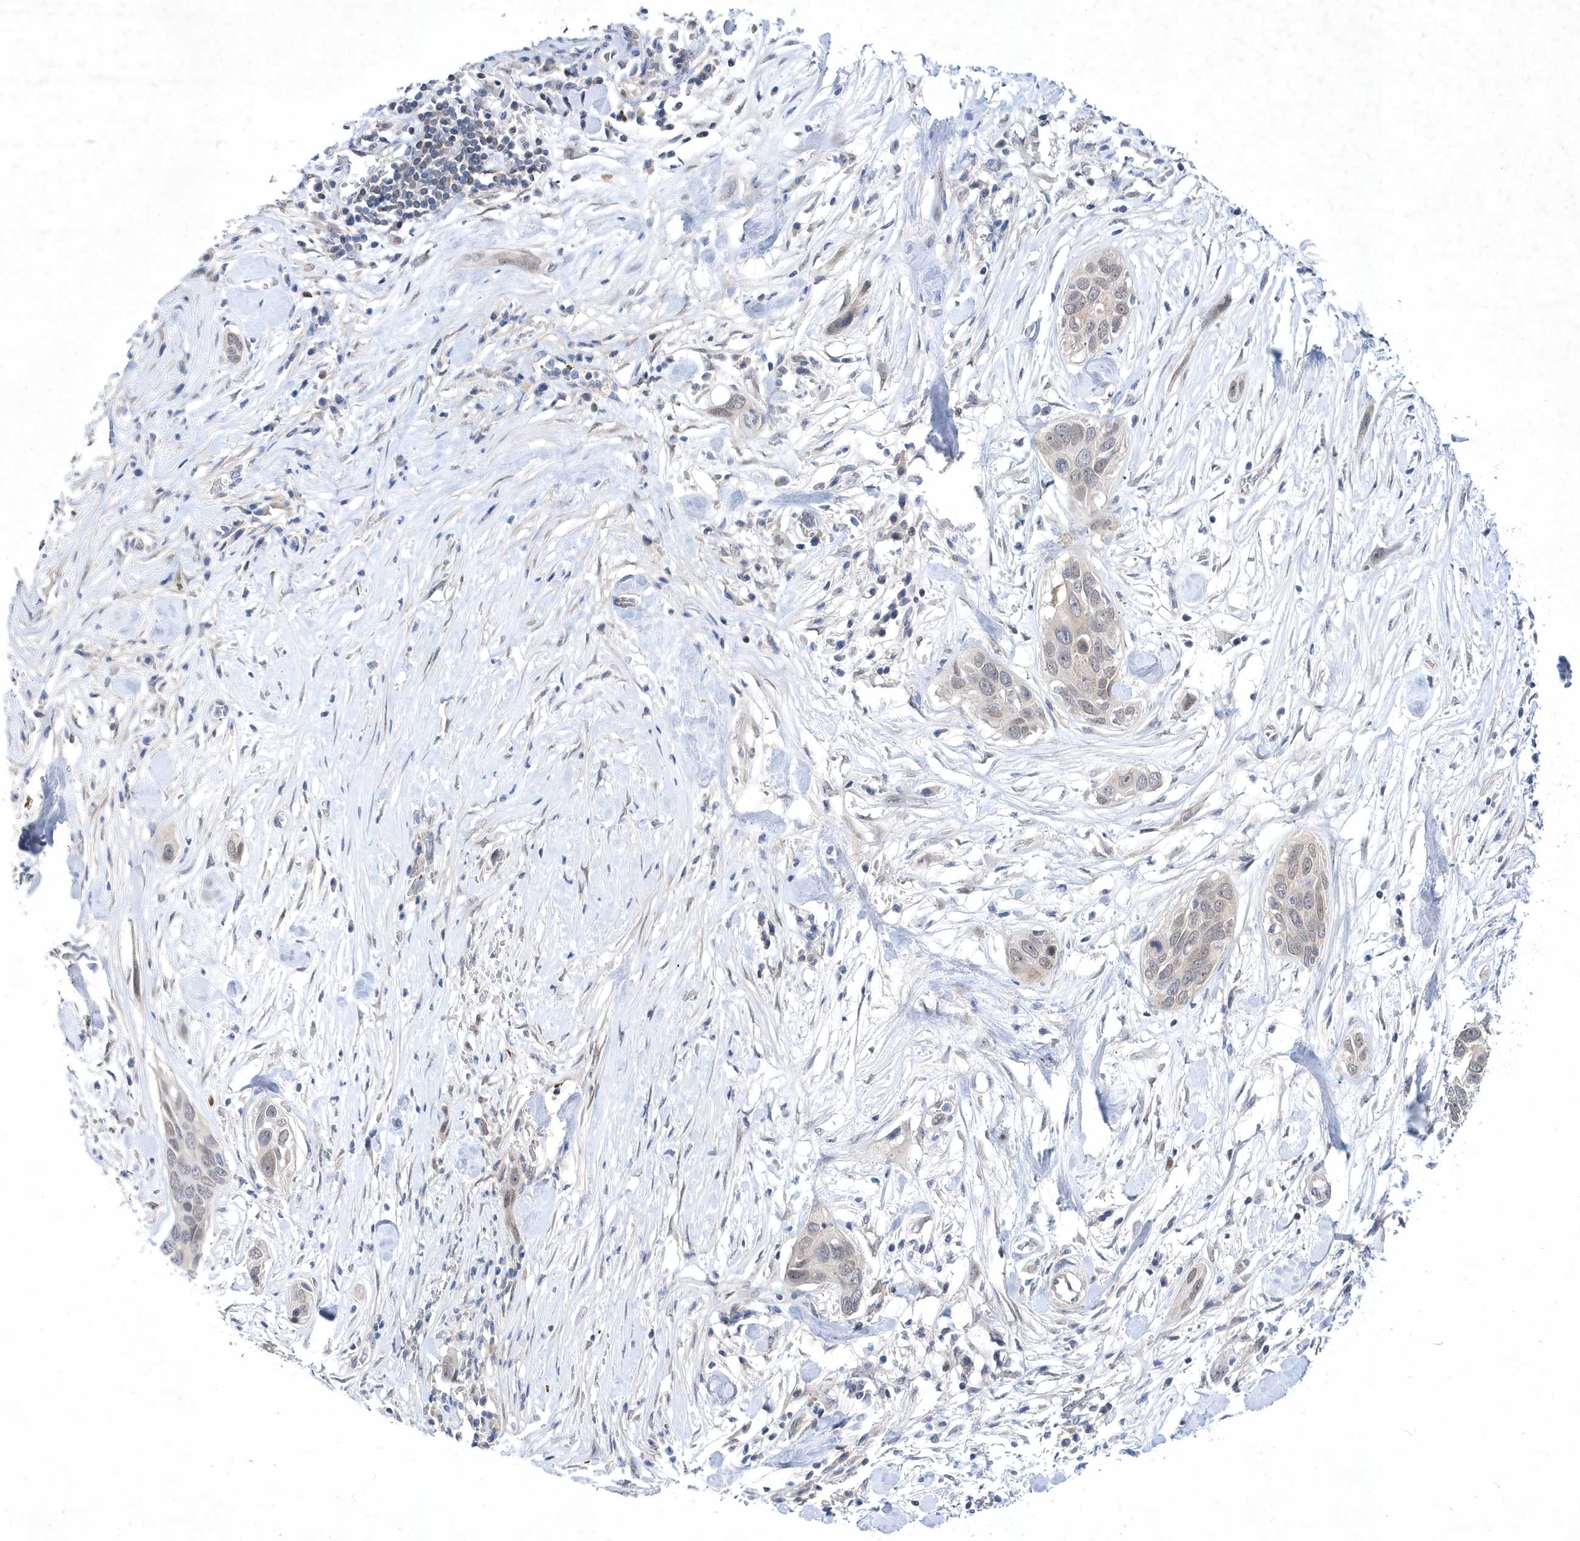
{"staining": {"intensity": "negative", "quantity": "none", "location": "none"}, "tissue": "pancreatic cancer", "cell_type": "Tumor cells", "image_type": "cancer", "snomed": [{"axis": "morphology", "description": "Adenocarcinoma, NOS"}, {"axis": "topography", "description": "Pancreas"}], "caption": "Micrograph shows no significant protein positivity in tumor cells of pancreatic cancer.", "gene": "ZNF875", "patient": {"sex": "female", "age": 60}}